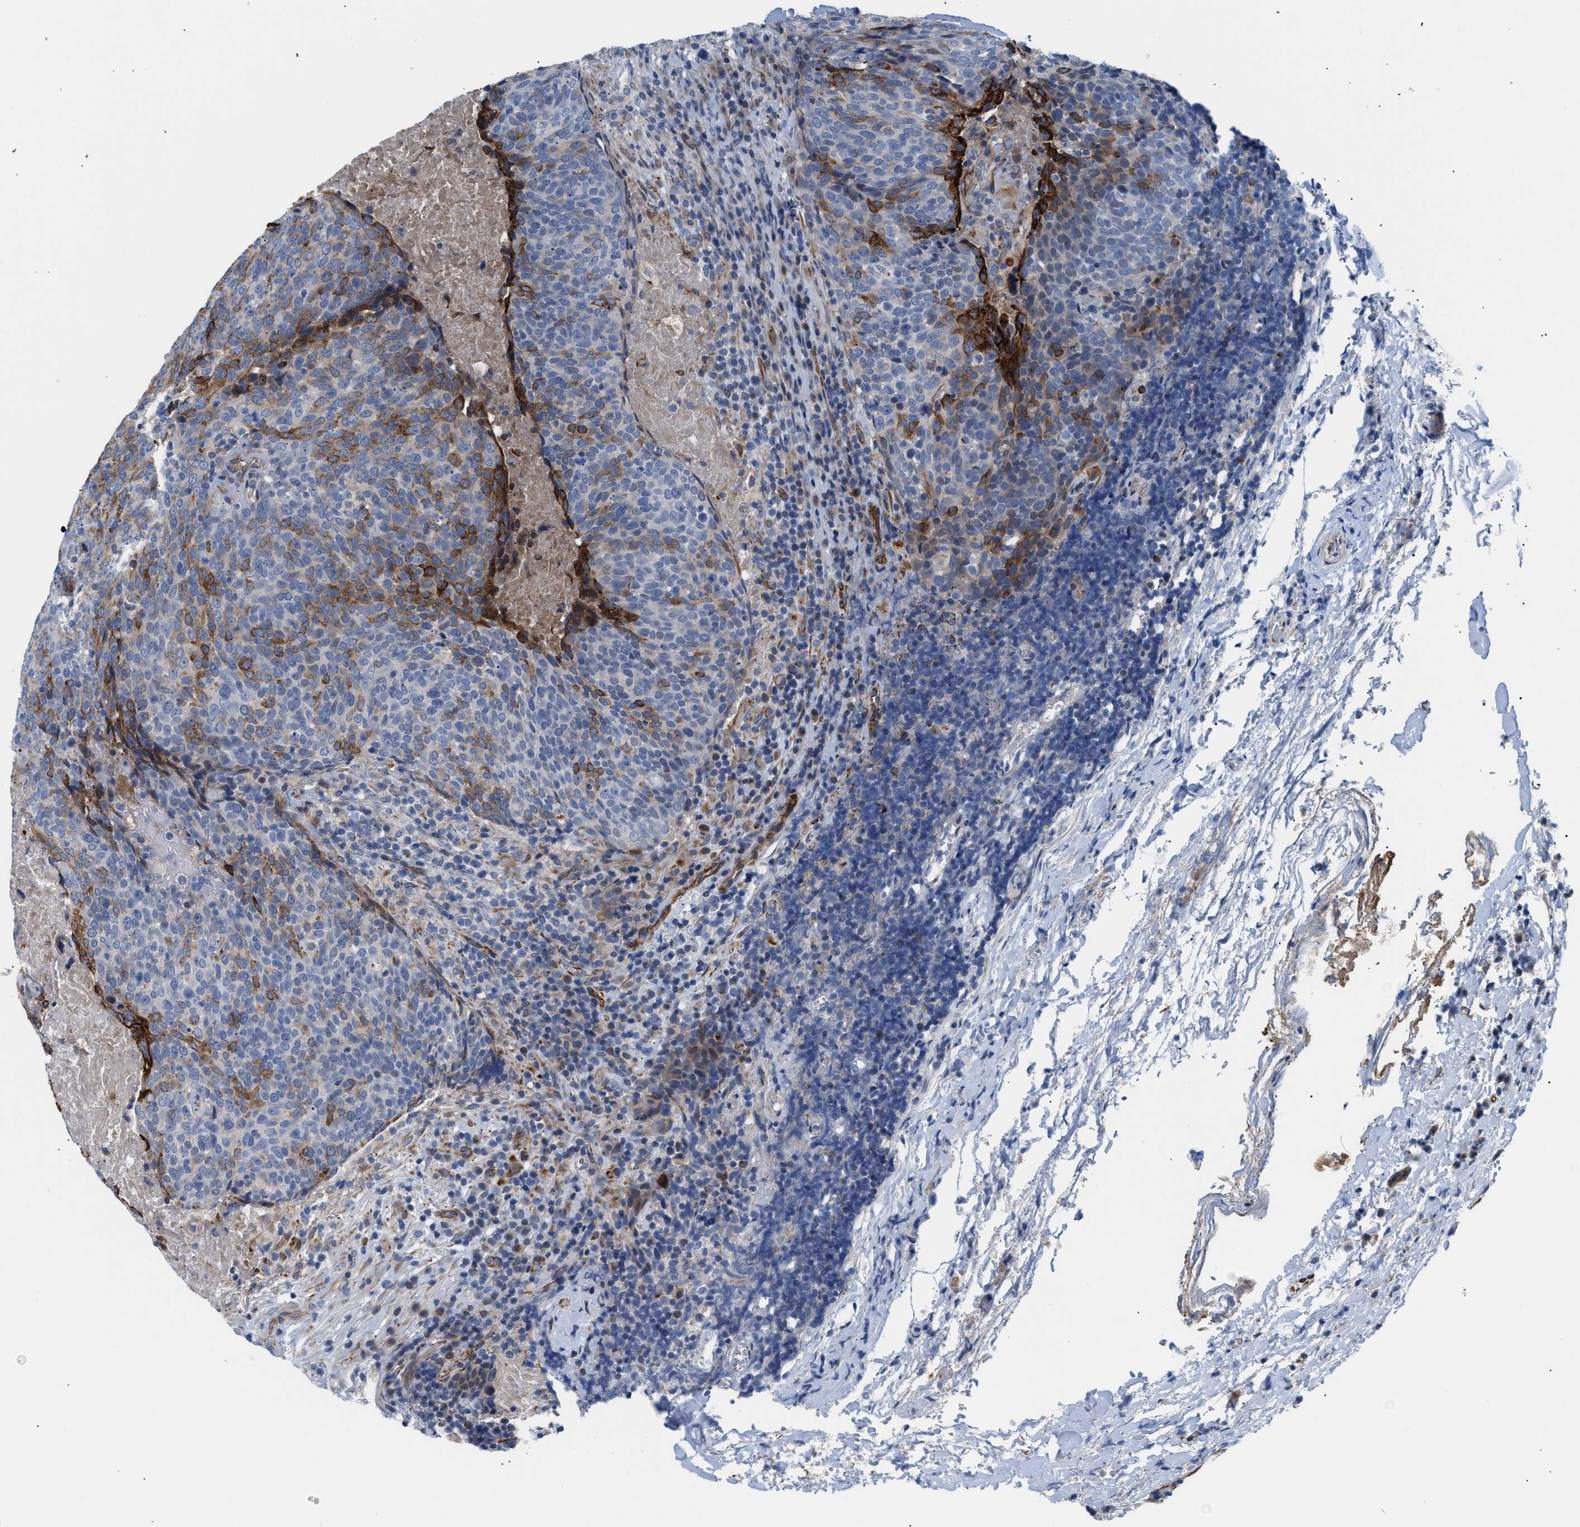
{"staining": {"intensity": "strong", "quantity": "<25%", "location": "cytoplasmic/membranous"}, "tissue": "head and neck cancer", "cell_type": "Tumor cells", "image_type": "cancer", "snomed": [{"axis": "morphology", "description": "Squamous cell carcinoma, NOS"}, {"axis": "morphology", "description": "Squamous cell carcinoma, metastatic, NOS"}, {"axis": "topography", "description": "Lymph node"}, {"axis": "topography", "description": "Head-Neck"}], "caption": "IHC micrograph of neoplastic tissue: human head and neck cancer stained using immunohistochemistry (IHC) demonstrates medium levels of strong protein expression localized specifically in the cytoplasmic/membranous of tumor cells, appearing as a cytoplasmic/membranous brown color.", "gene": "TFPI", "patient": {"sex": "male", "age": 62}}